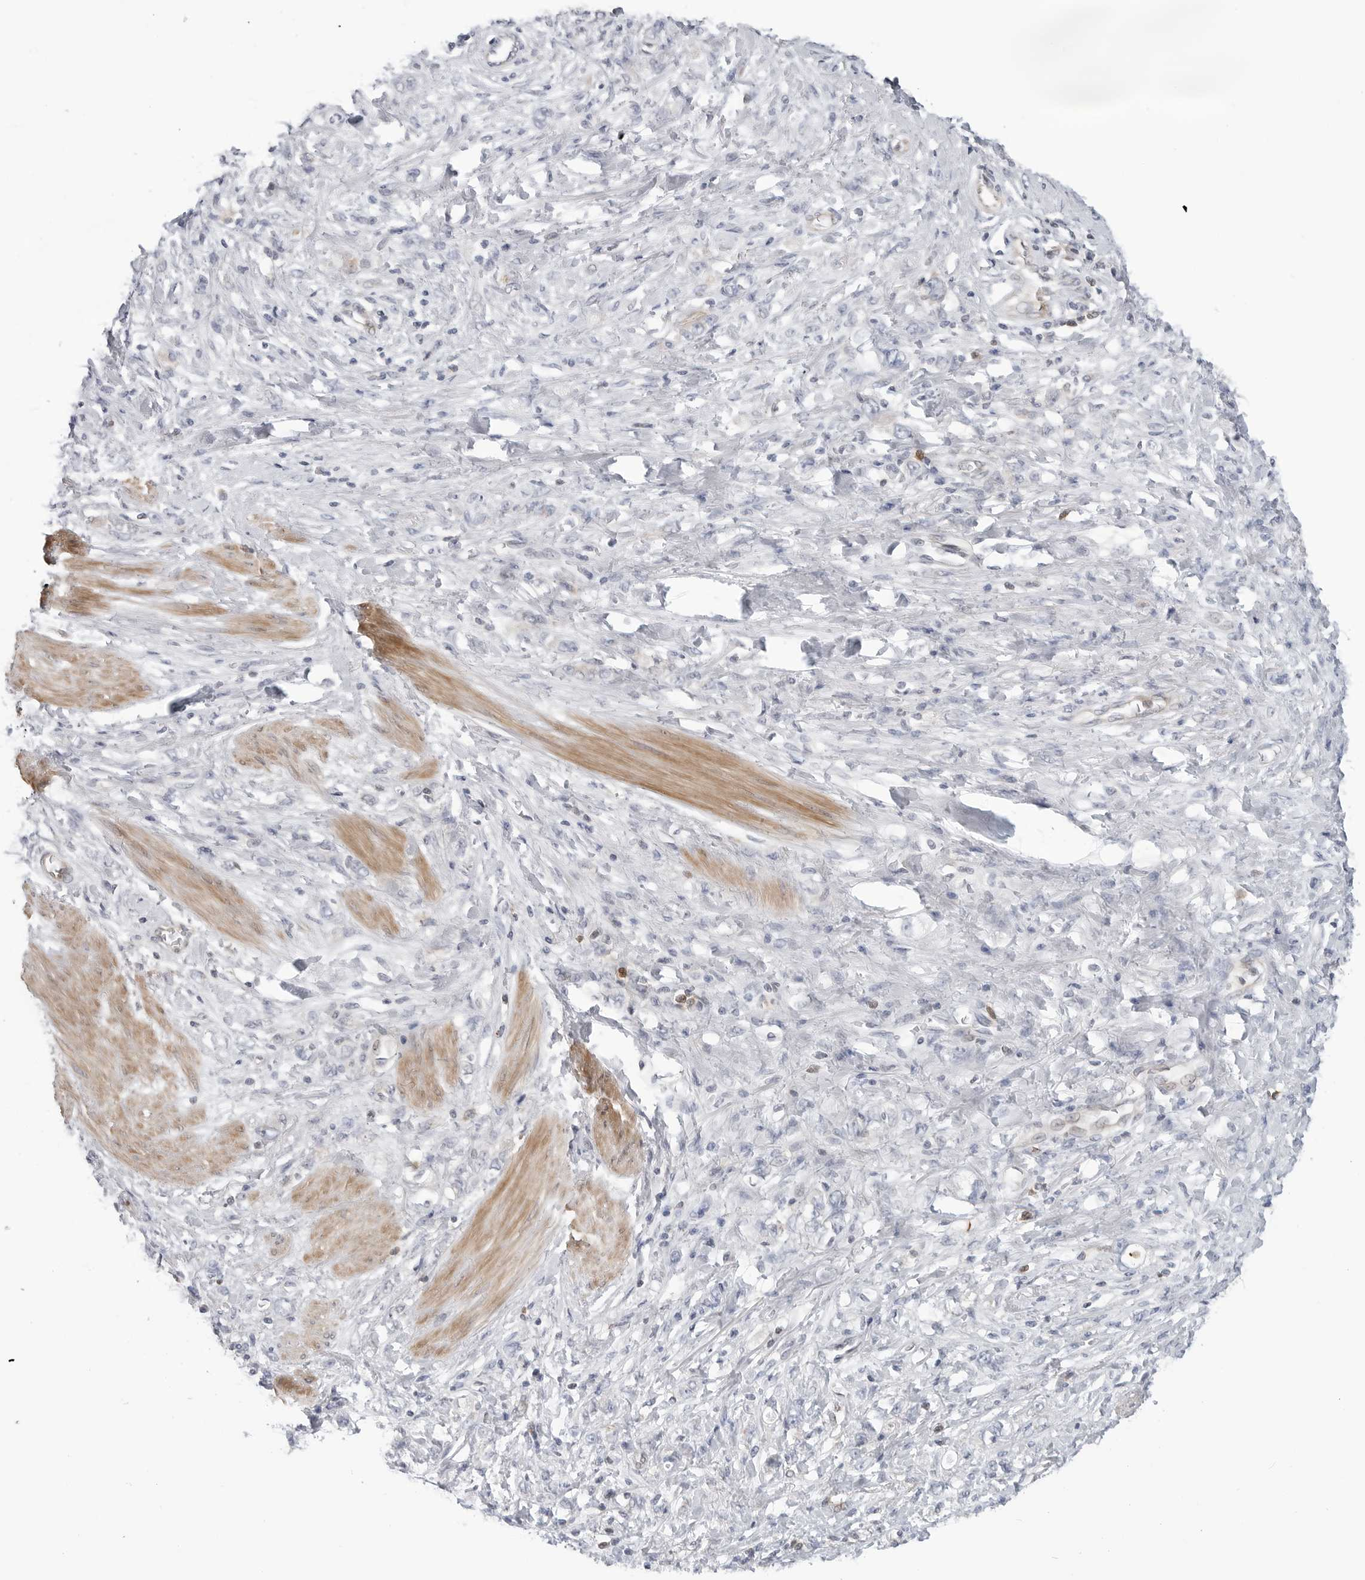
{"staining": {"intensity": "negative", "quantity": "none", "location": "none"}, "tissue": "stomach cancer", "cell_type": "Tumor cells", "image_type": "cancer", "snomed": [{"axis": "morphology", "description": "Adenocarcinoma, NOS"}, {"axis": "topography", "description": "Stomach"}], "caption": "Stomach adenocarcinoma was stained to show a protein in brown. There is no significant expression in tumor cells.", "gene": "STXBP3", "patient": {"sex": "female", "age": 76}}